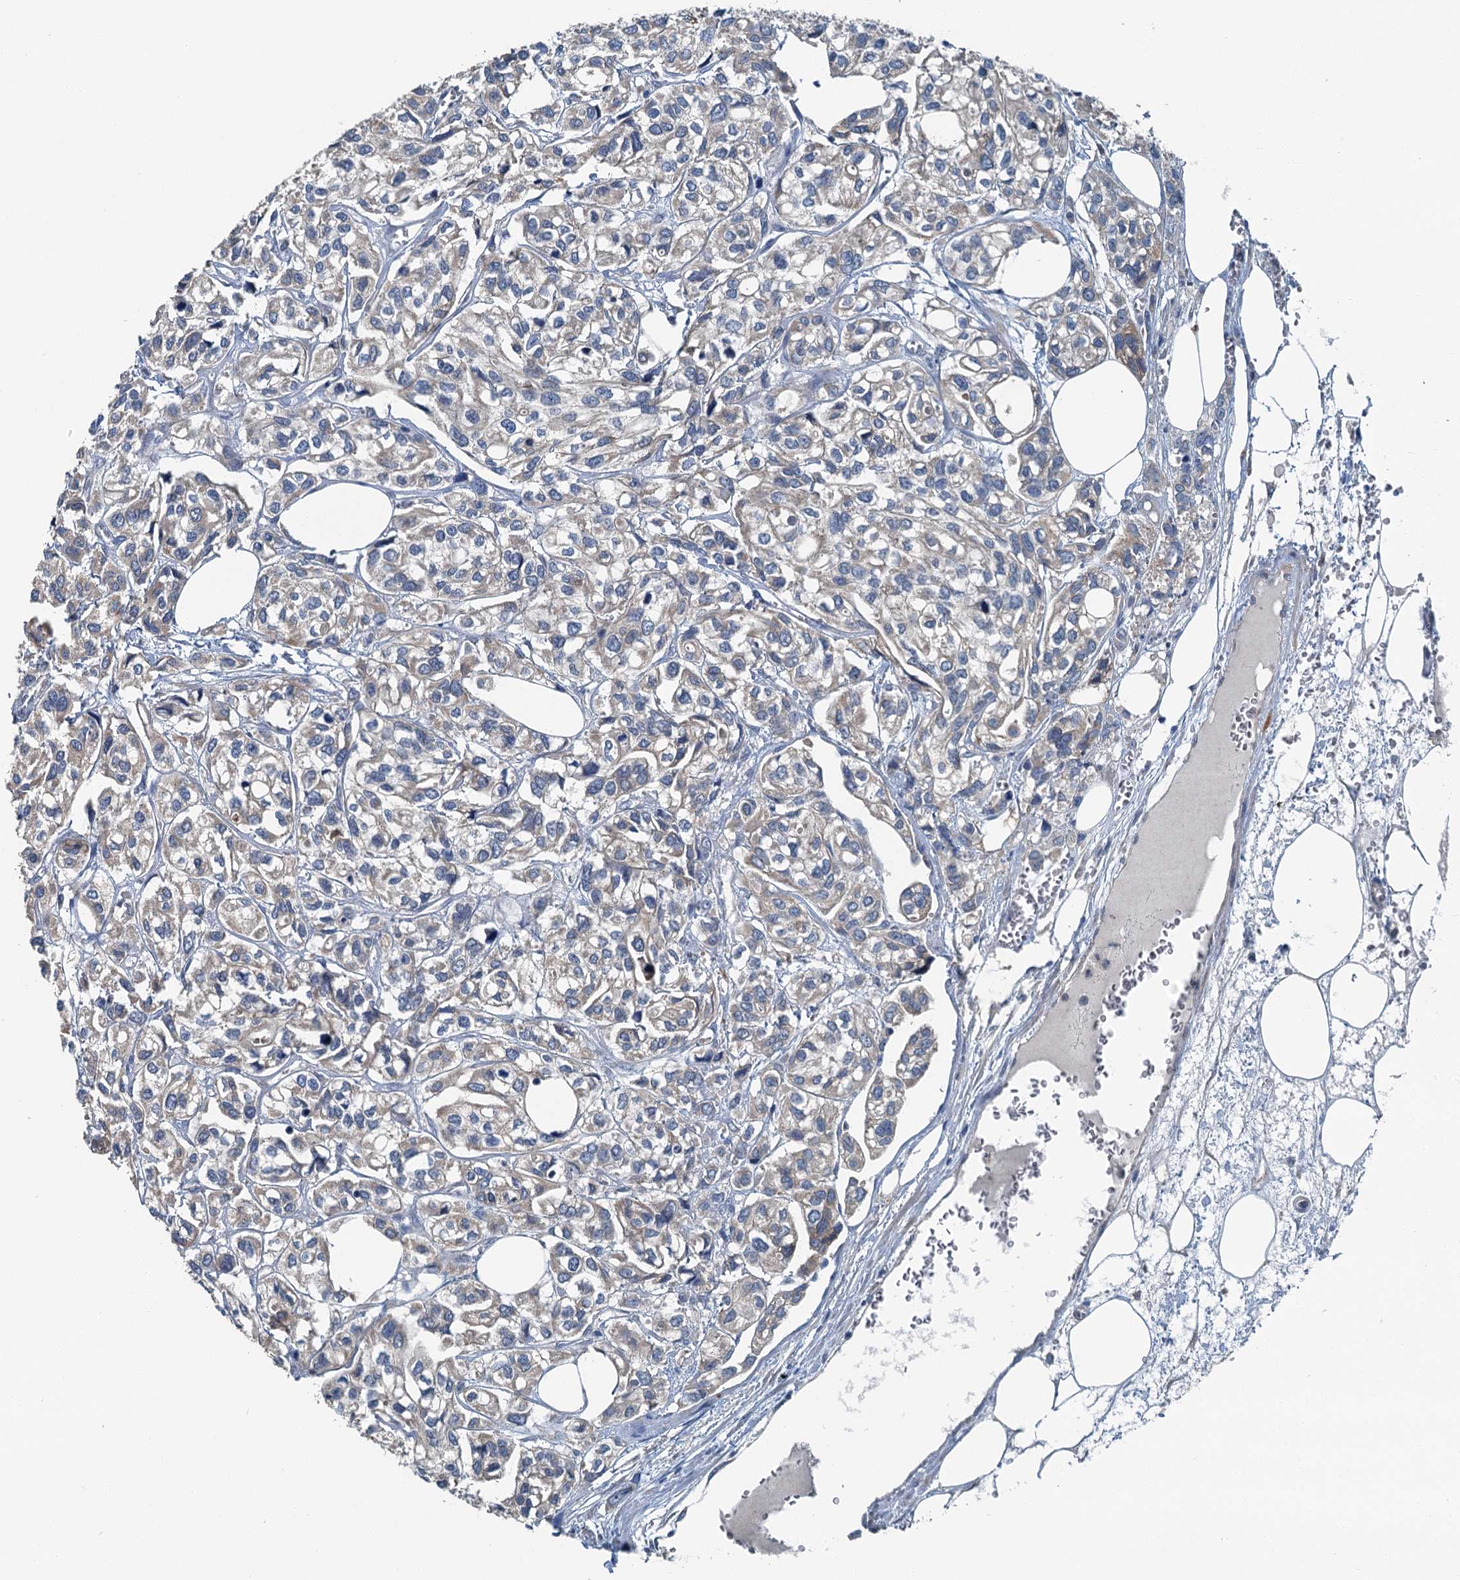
{"staining": {"intensity": "weak", "quantity": ">75%", "location": "cytoplasmic/membranous"}, "tissue": "urothelial cancer", "cell_type": "Tumor cells", "image_type": "cancer", "snomed": [{"axis": "morphology", "description": "Urothelial carcinoma, High grade"}, {"axis": "topography", "description": "Urinary bladder"}], "caption": "Weak cytoplasmic/membranous protein staining is identified in about >75% of tumor cells in urothelial cancer.", "gene": "C6orf120", "patient": {"sex": "male", "age": 67}}